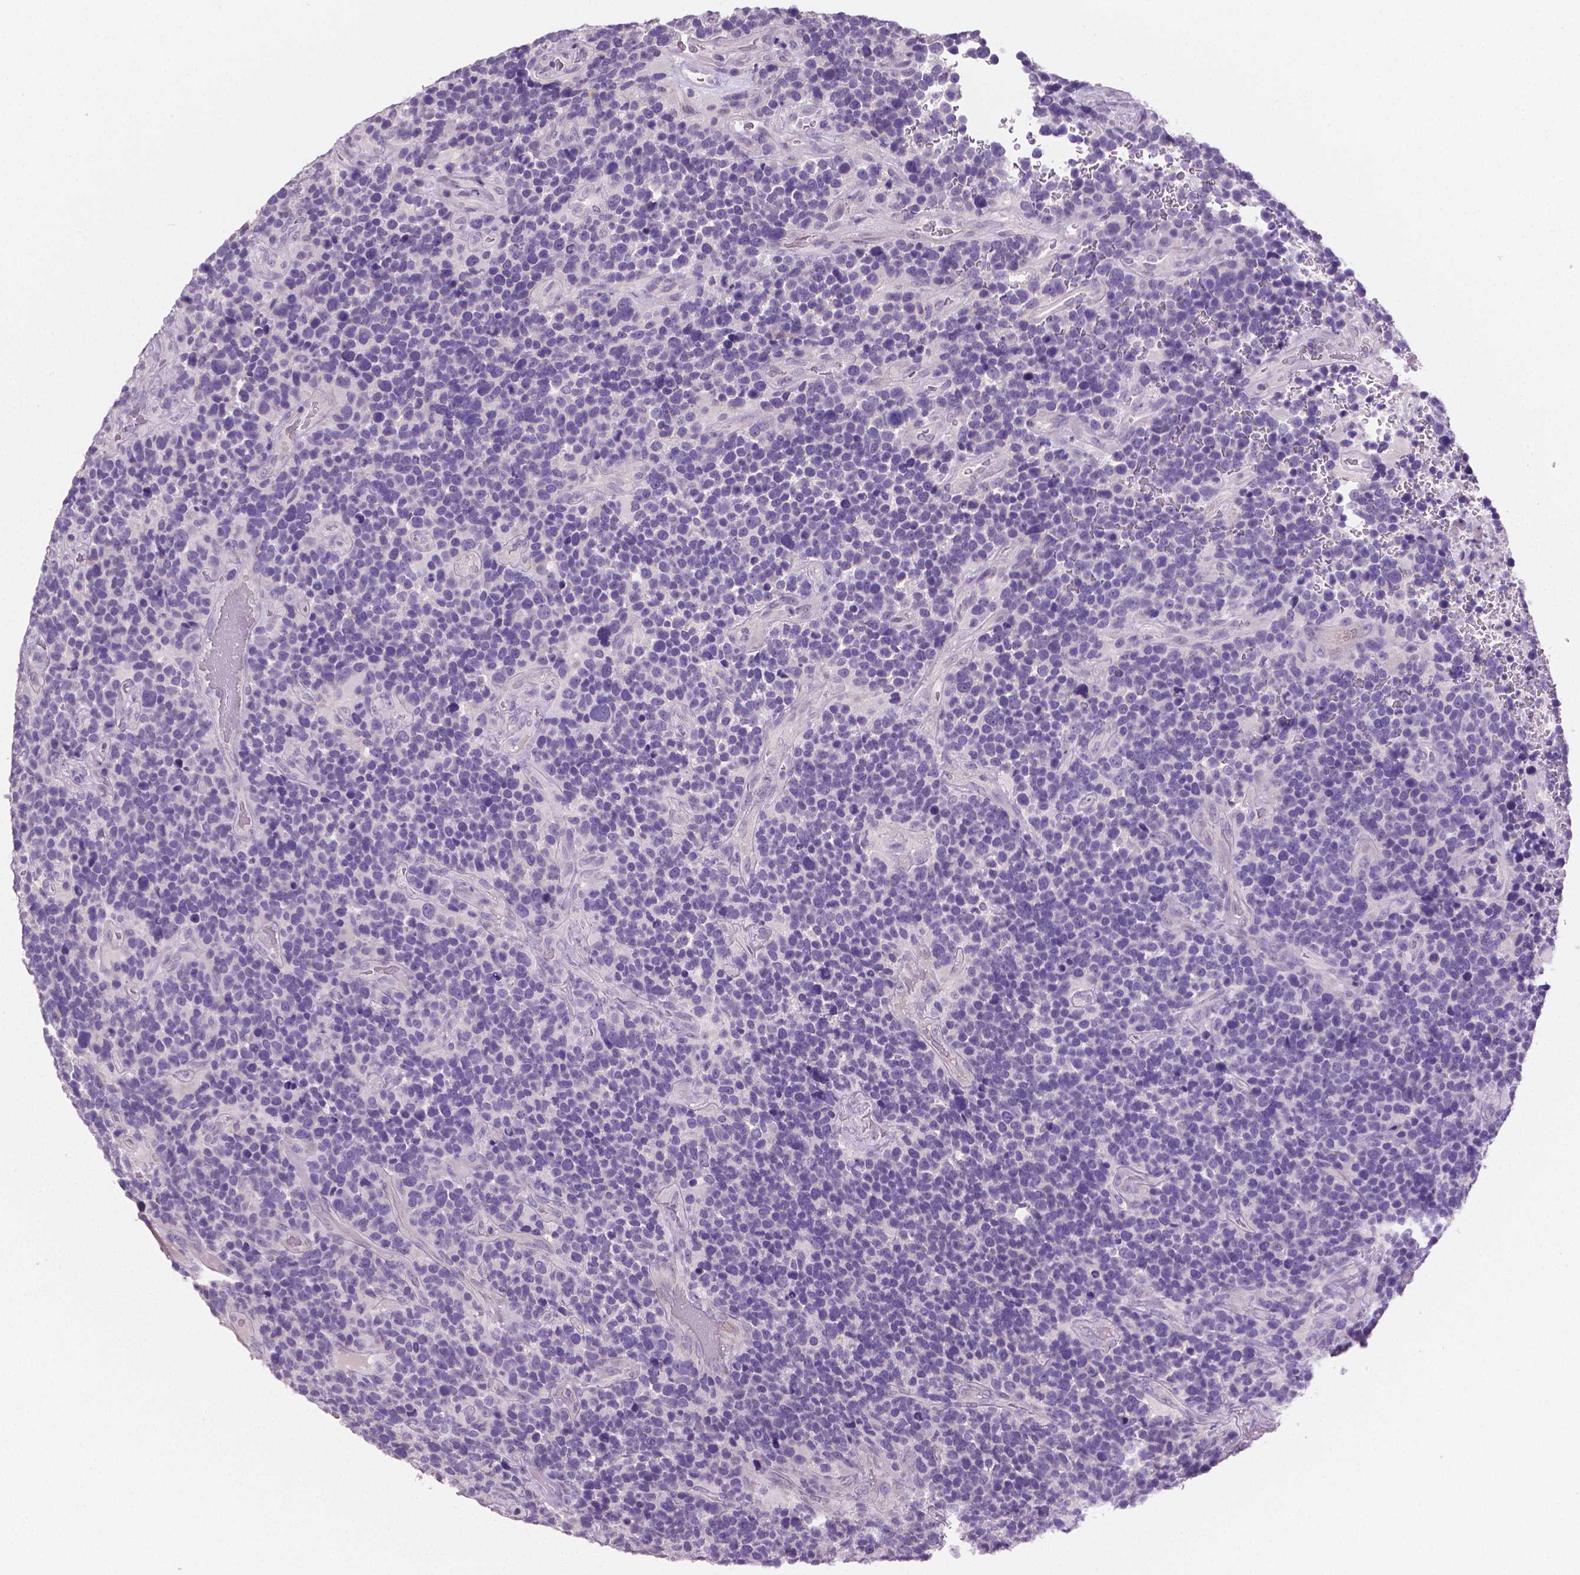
{"staining": {"intensity": "negative", "quantity": "none", "location": "none"}, "tissue": "glioma", "cell_type": "Tumor cells", "image_type": "cancer", "snomed": [{"axis": "morphology", "description": "Glioma, malignant, High grade"}, {"axis": "topography", "description": "Brain"}], "caption": "Immunohistochemistry (IHC) of human malignant glioma (high-grade) demonstrates no expression in tumor cells. (Brightfield microscopy of DAB (3,3'-diaminobenzidine) immunohistochemistry (IHC) at high magnification).", "gene": "TNNI2", "patient": {"sex": "male", "age": 33}}